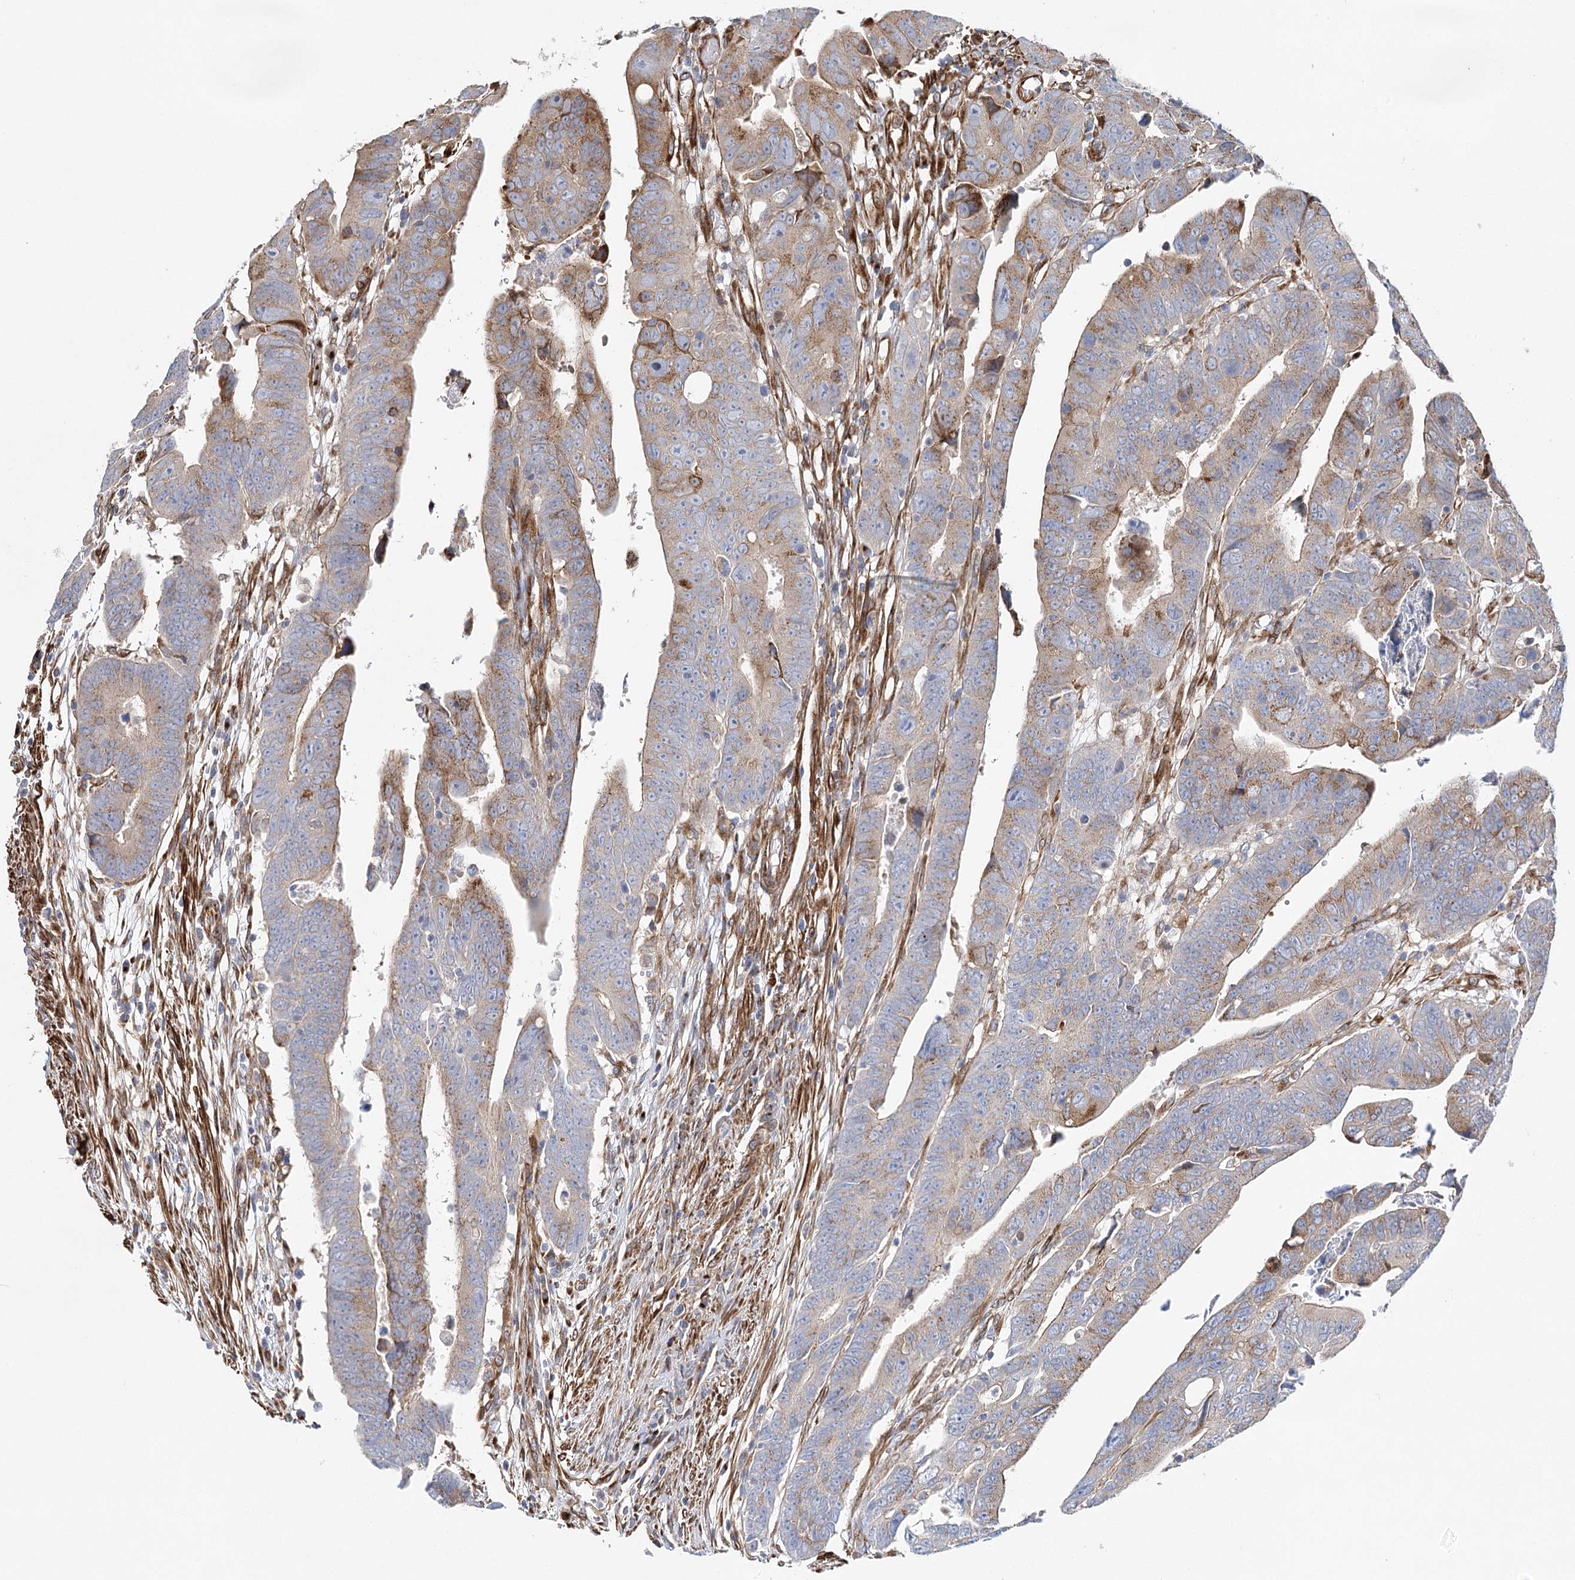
{"staining": {"intensity": "moderate", "quantity": "25%-75%", "location": "cytoplasmic/membranous"}, "tissue": "colorectal cancer", "cell_type": "Tumor cells", "image_type": "cancer", "snomed": [{"axis": "morphology", "description": "Adenocarcinoma, NOS"}, {"axis": "topography", "description": "Rectum"}], "caption": "High-magnification brightfield microscopy of adenocarcinoma (colorectal) stained with DAB (3,3'-diaminobenzidine) (brown) and counterstained with hematoxylin (blue). tumor cells exhibit moderate cytoplasmic/membranous staining is identified in approximately25%-75% of cells.", "gene": "ABRAXAS2", "patient": {"sex": "female", "age": 65}}